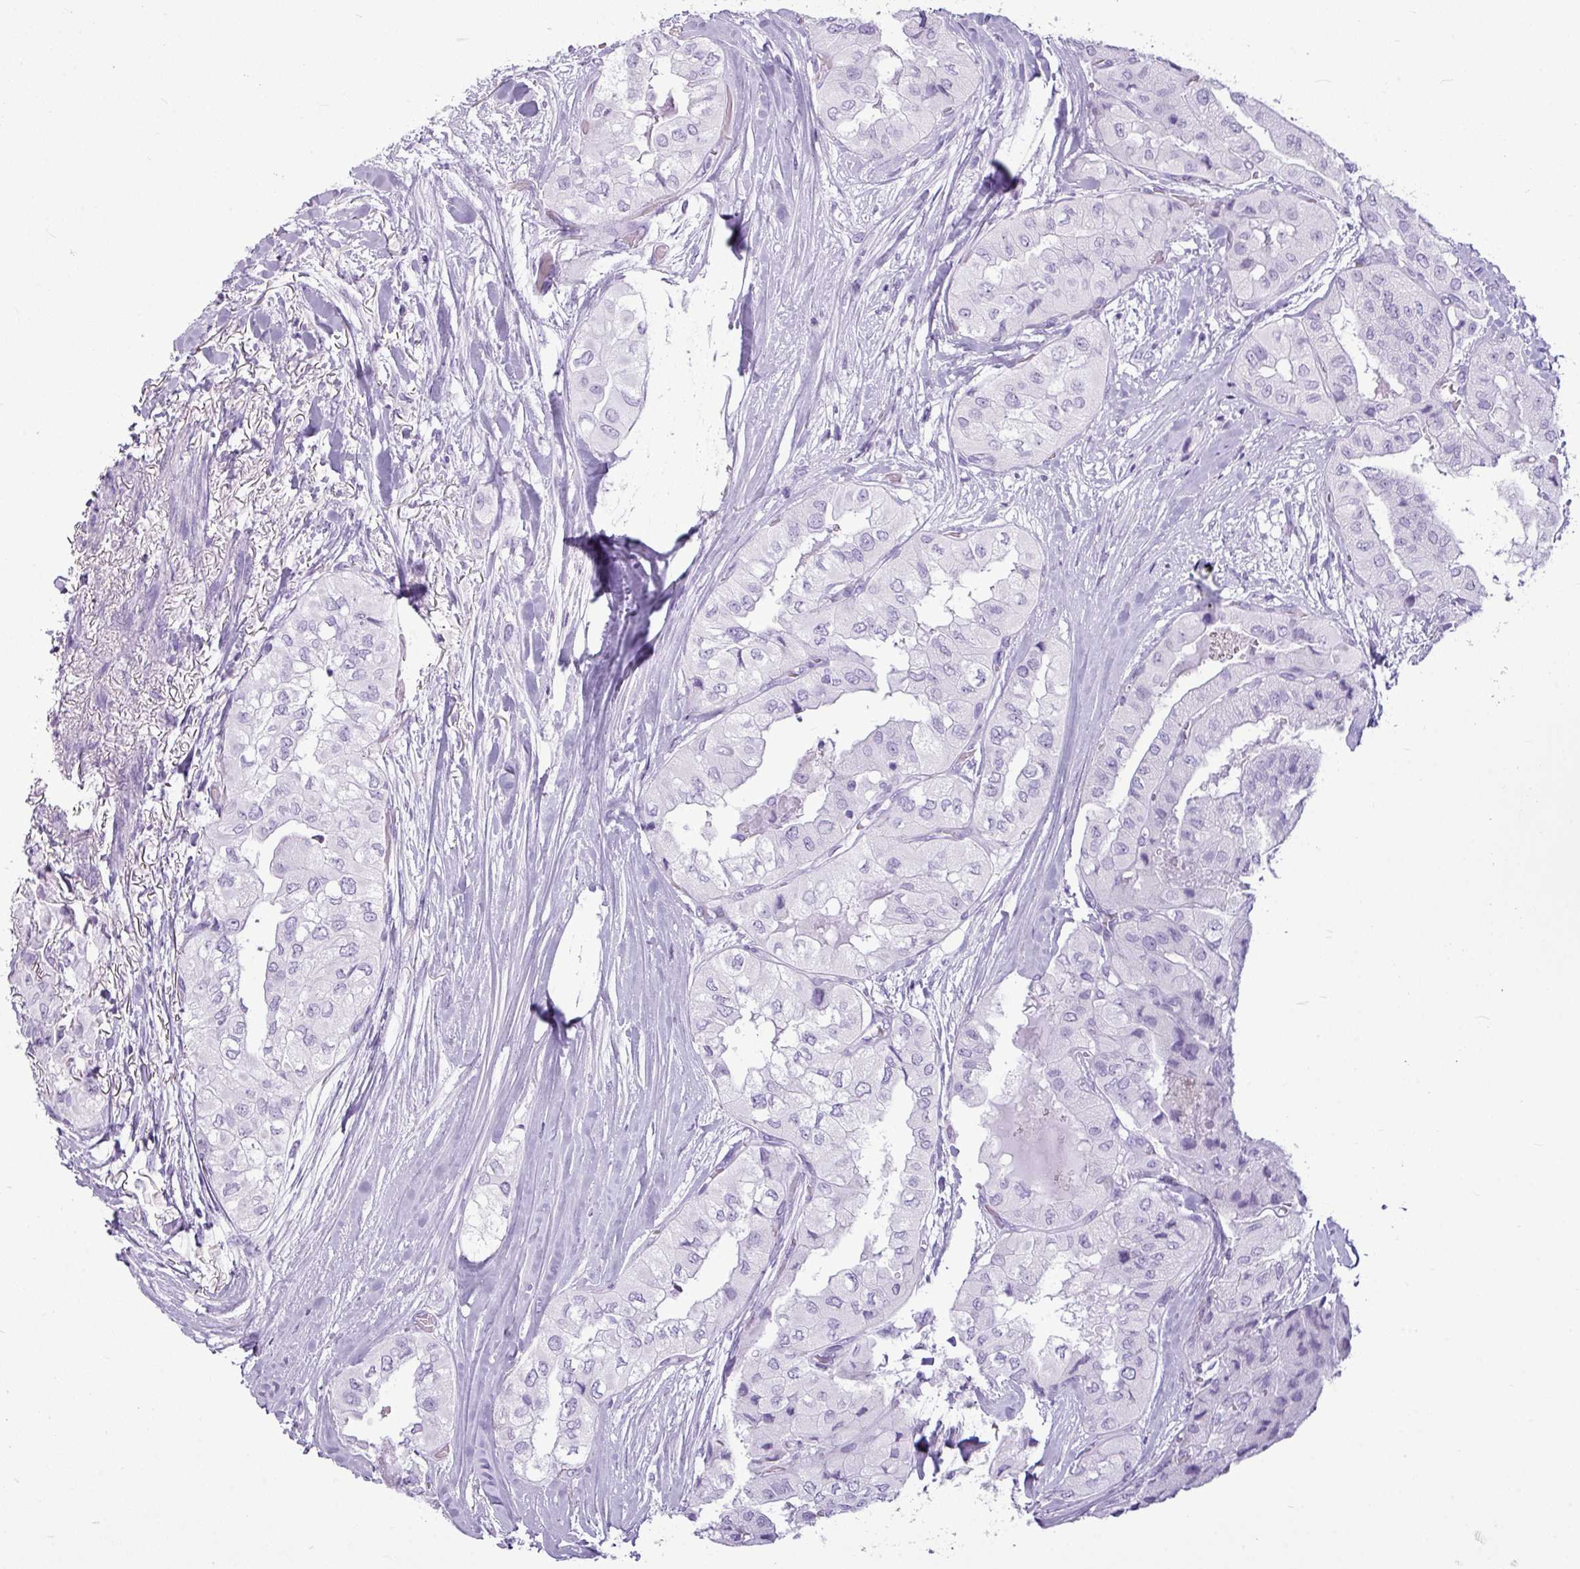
{"staining": {"intensity": "negative", "quantity": "none", "location": "none"}, "tissue": "thyroid cancer", "cell_type": "Tumor cells", "image_type": "cancer", "snomed": [{"axis": "morphology", "description": "Papillary adenocarcinoma, NOS"}, {"axis": "topography", "description": "Thyroid gland"}], "caption": "An IHC micrograph of papillary adenocarcinoma (thyroid) is shown. There is no staining in tumor cells of papillary adenocarcinoma (thyroid). Brightfield microscopy of immunohistochemistry (IHC) stained with DAB (brown) and hematoxylin (blue), captured at high magnification.", "gene": "AMY1B", "patient": {"sex": "female", "age": 59}}